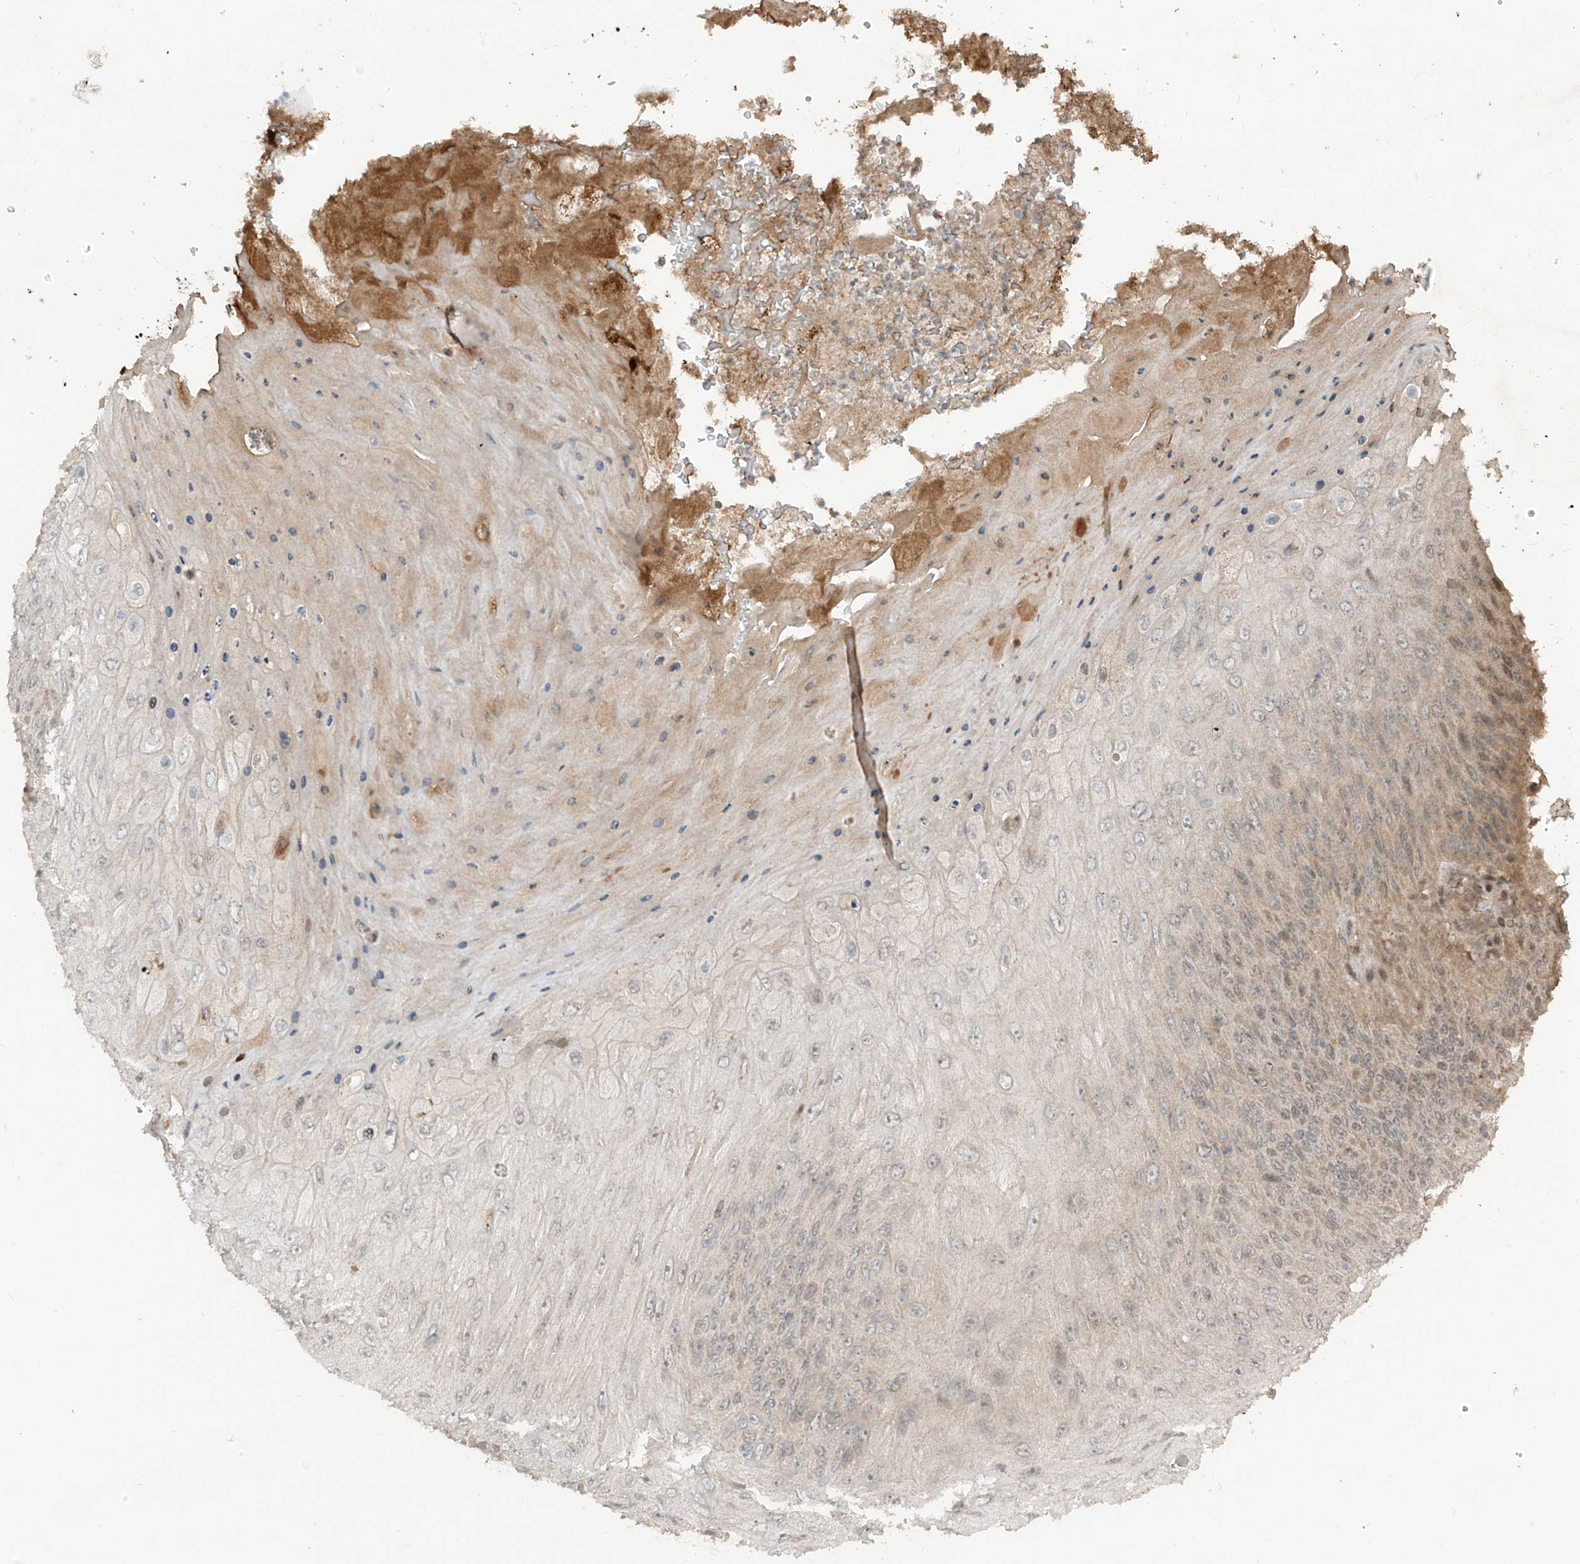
{"staining": {"intensity": "weak", "quantity": "<25%", "location": "cytoplasmic/membranous,nuclear"}, "tissue": "skin cancer", "cell_type": "Tumor cells", "image_type": "cancer", "snomed": [{"axis": "morphology", "description": "Squamous cell carcinoma, NOS"}, {"axis": "topography", "description": "Skin"}], "caption": "Human skin cancer stained for a protein using immunohistochemistry (IHC) exhibits no staining in tumor cells.", "gene": "COLGALT2", "patient": {"sex": "female", "age": 88}}